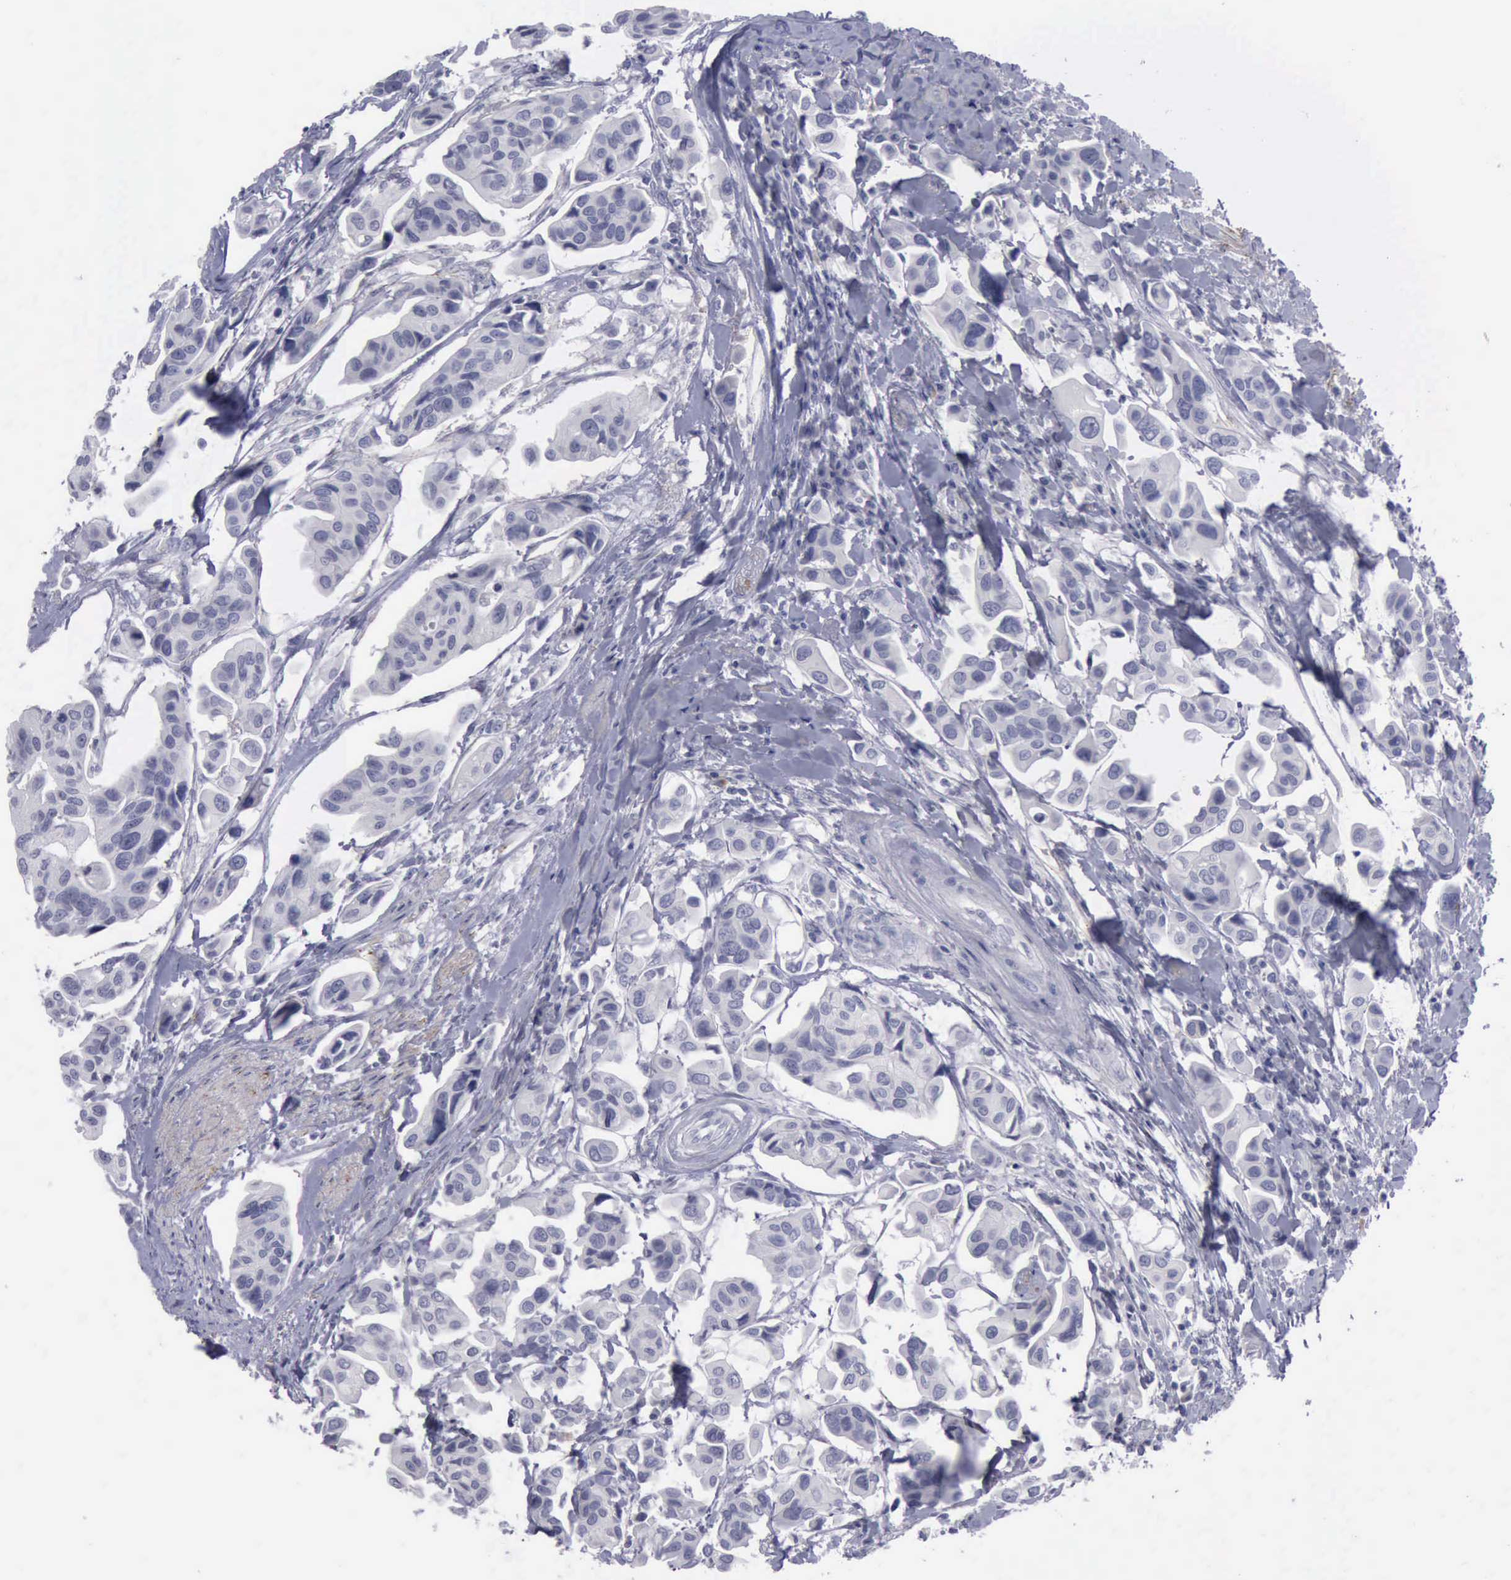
{"staining": {"intensity": "negative", "quantity": "none", "location": "none"}, "tissue": "urothelial cancer", "cell_type": "Tumor cells", "image_type": "cancer", "snomed": [{"axis": "morphology", "description": "Adenocarcinoma, NOS"}, {"axis": "topography", "description": "Urinary bladder"}], "caption": "Urothelial cancer was stained to show a protein in brown. There is no significant staining in tumor cells. (DAB (3,3'-diaminobenzidine) immunohistochemistry (IHC) with hematoxylin counter stain).", "gene": "CDH2", "patient": {"sex": "male", "age": 61}}